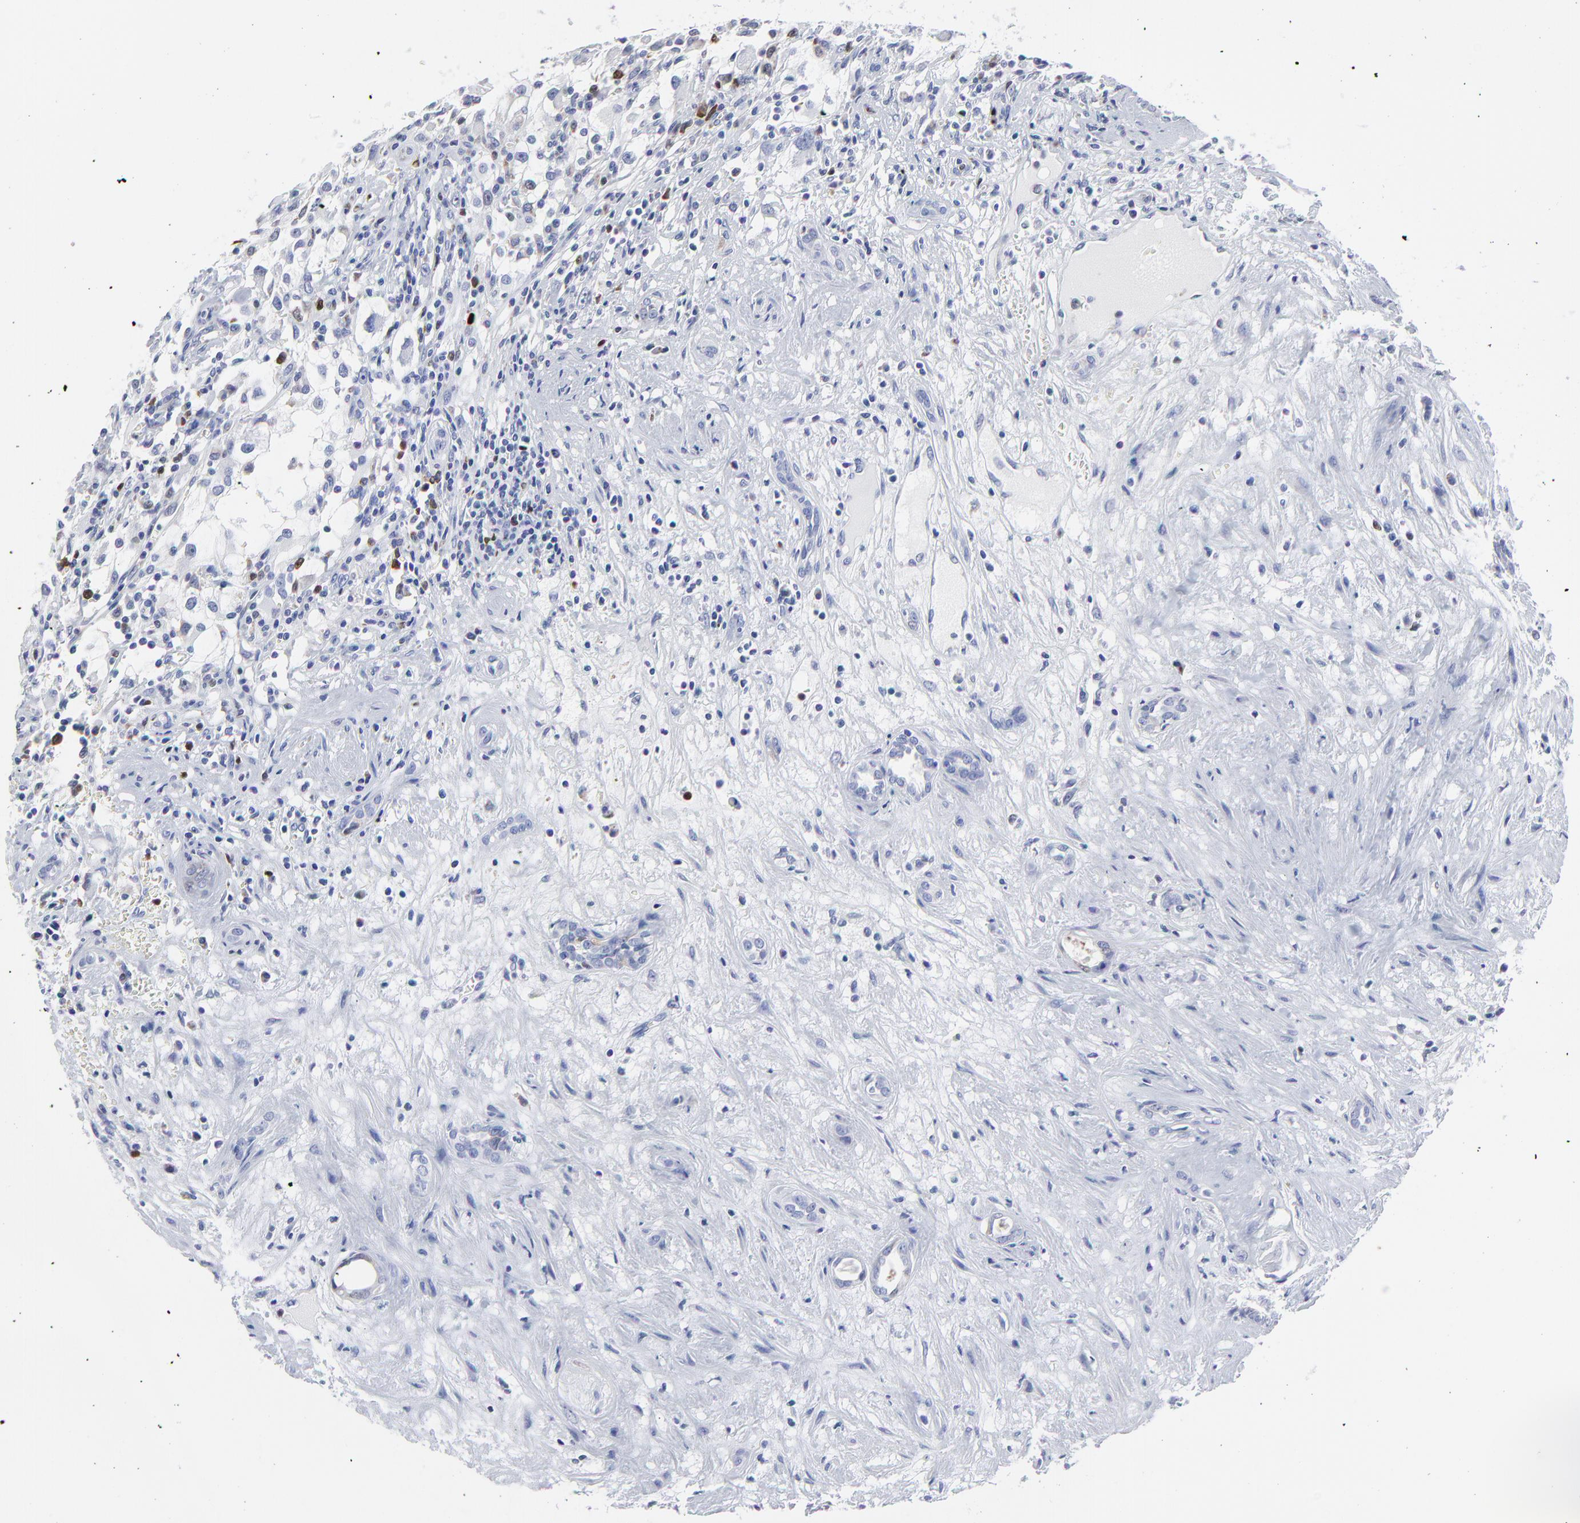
{"staining": {"intensity": "moderate", "quantity": "<25%", "location": "nuclear"}, "tissue": "renal cancer", "cell_type": "Tumor cells", "image_type": "cancer", "snomed": [{"axis": "morphology", "description": "Adenocarcinoma, NOS"}, {"axis": "topography", "description": "Kidney"}], "caption": "Immunohistochemical staining of human renal cancer (adenocarcinoma) demonstrates moderate nuclear protein positivity in approximately <25% of tumor cells.", "gene": "NCAPH", "patient": {"sex": "female", "age": 52}}